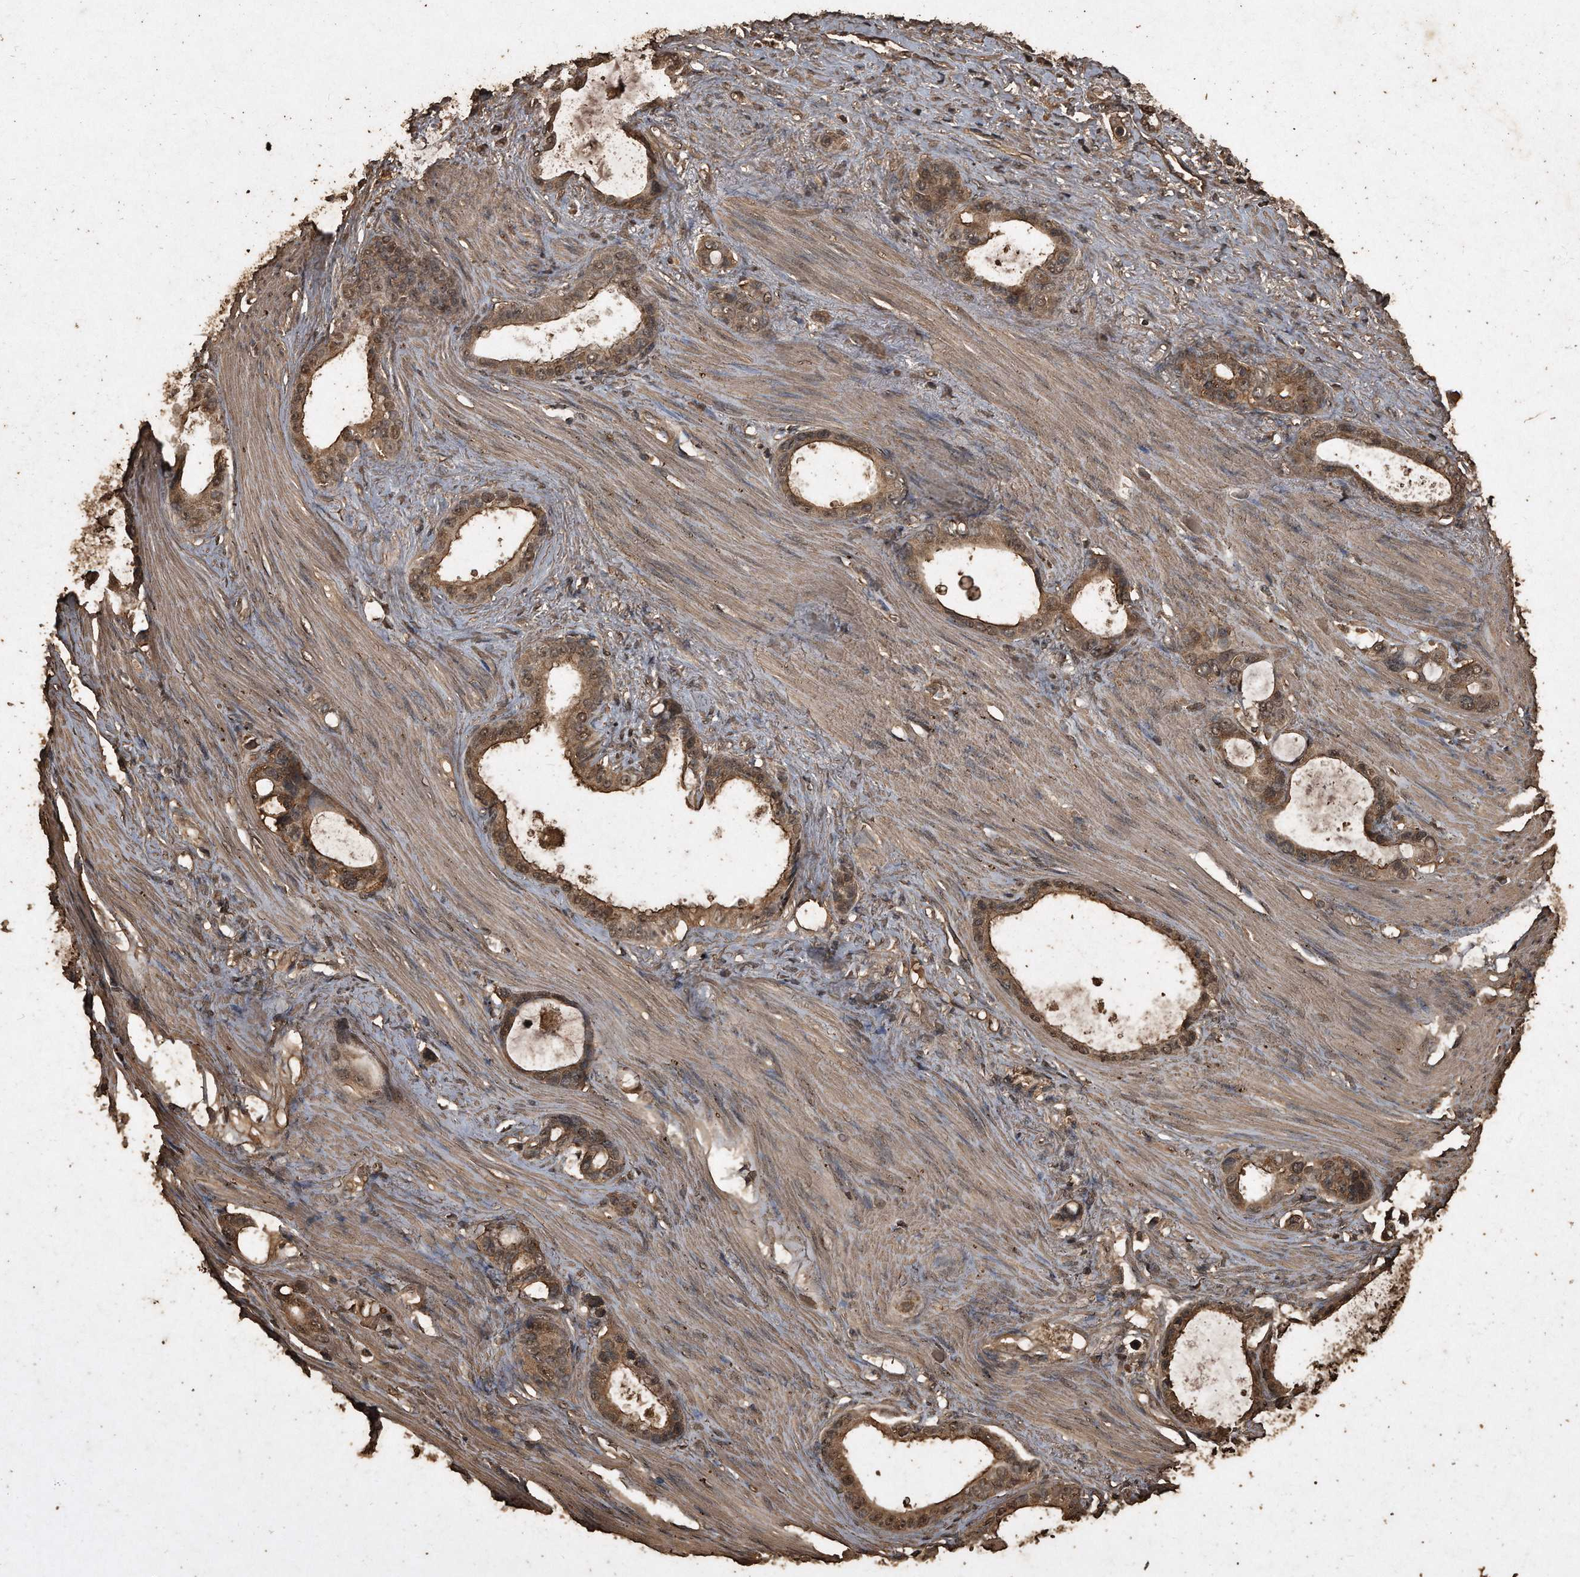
{"staining": {"intensity": "moderate", "quantity": ">75%", "location": "cytoplasmic/membranous"}, "tissue": "stomach cancer", "cell_type": "Tumor cells", "image_type": "cancer", "snomed": [{"axis": "morphology", "description": "Adenocarcinoma, NOS"}, {"axis": "topography", "description": "Stomach"}], "caption": "High-power microscopy captured an IHC histopathology image of stomach adenocarcinoma, revealing moderate cytoplasmic/membranous positivity in about >75% of tumor cells.", "gene": "CFLAR", "patient": {"sex": "female", "age": 75}}